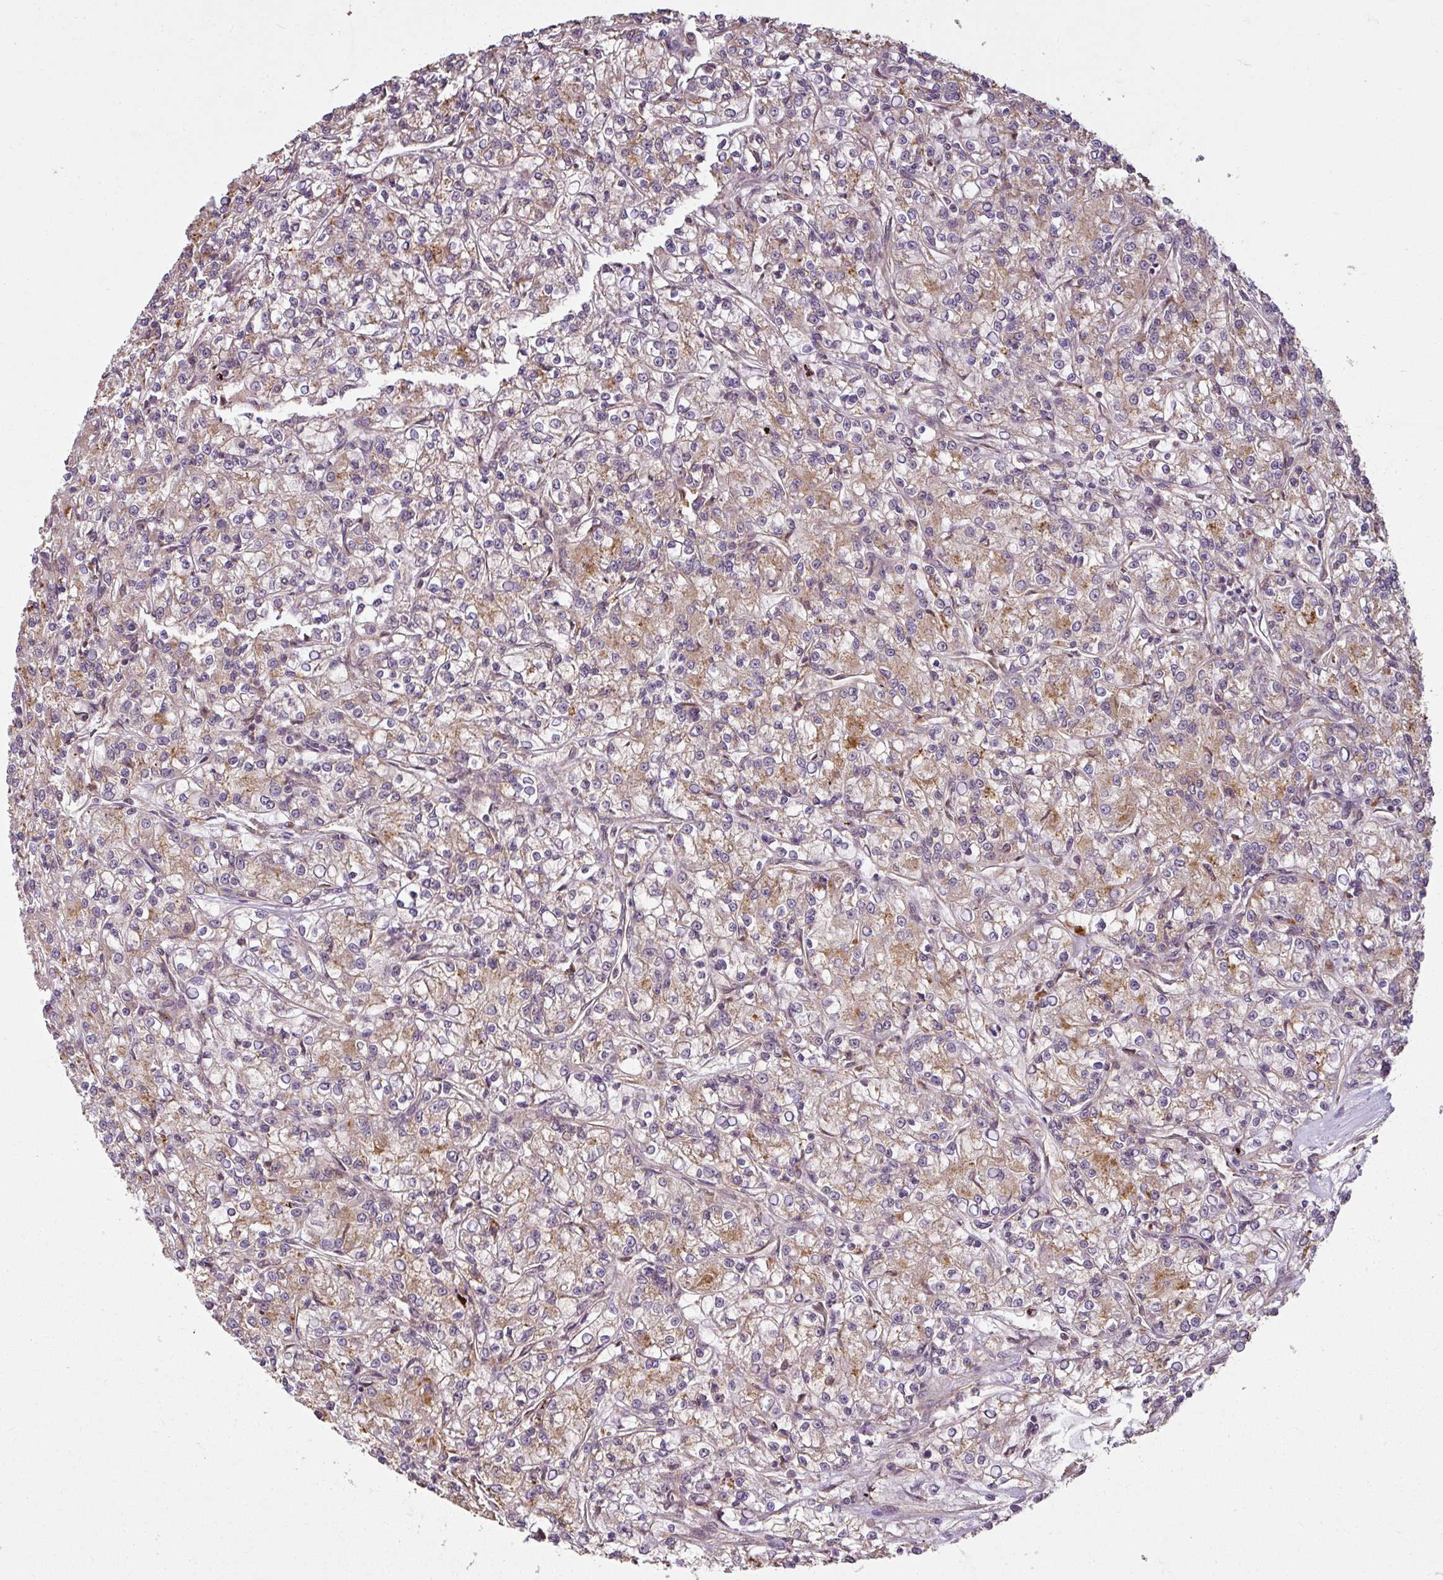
{"staining": {"intensity": "moderate", "quantity": "25%-75%", "location": "cytoplasmic/membranous"}, "tissue": "renal cancer", "cell_type": "Tumor cells", "image_type": "cancer", "snomed": [{"axis": "morphology", "description": "Adenocarcinoma, NOS"}, {"axis": "topography", "description": "Kidney"}], "caption": "Immunohistochemistry (IHC) of human adenocarcinoma (renal) reveals medium levels of moderate cytoplasmic/membranous staining in approximately 25%-75% of tumor cells. (DAB (3,3'-diaminobenzidine) IHC with brightfield microscopy, high magnification).", "gene": "DIMT1", "patient": {"sex": "female", "age": 59}}